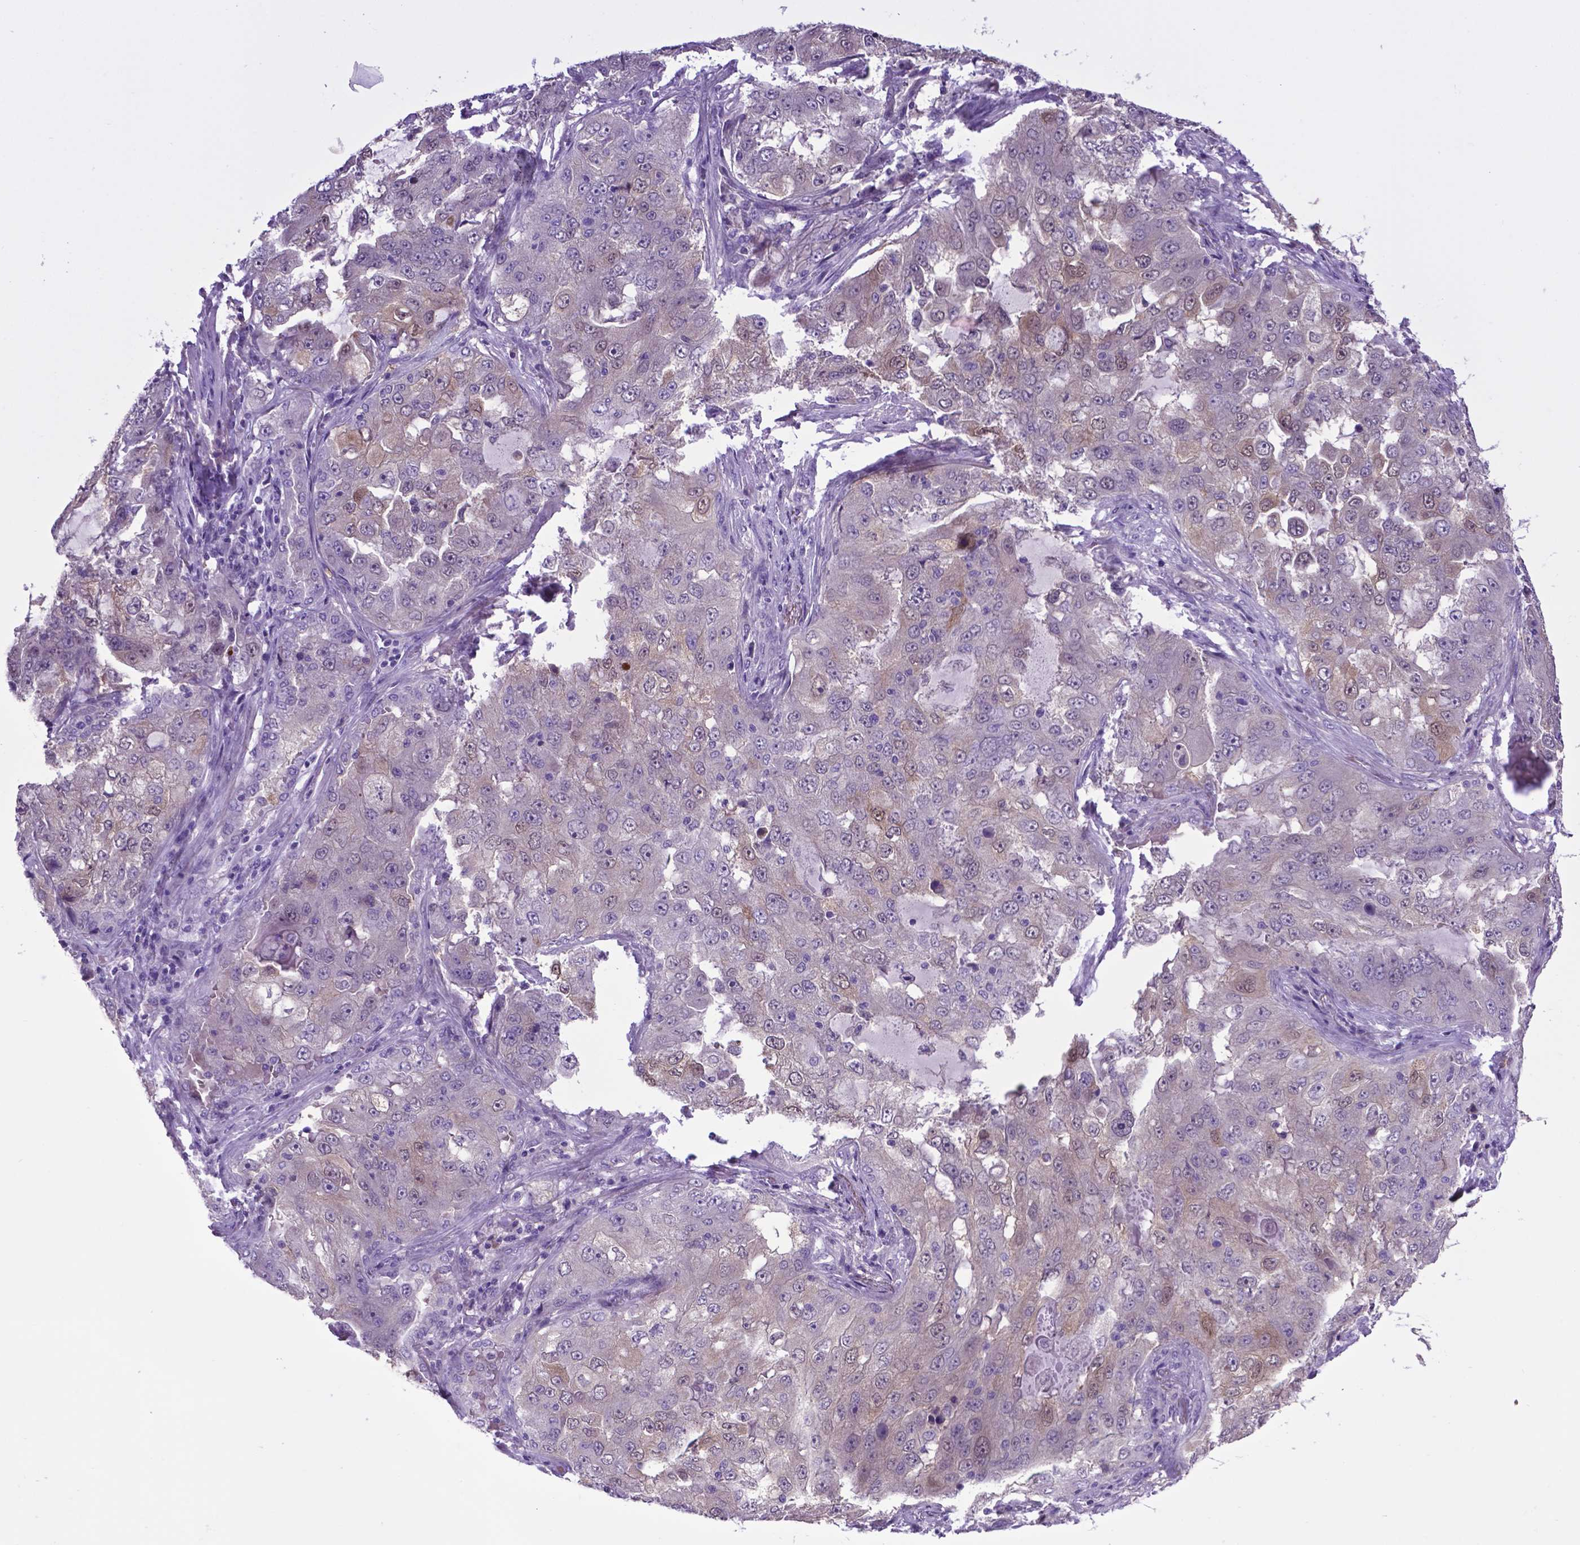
{"staining": {"intensity": "moderate", "quantity": "<25%", "location": "nuclear"}, "tissue": "lung cancer", "cell_type": "Tumor cells", "image_type": "cancer", "snomed": [{"axis": "morphology", "description": "Adenocarcinoma, NOS"}, {"axis": "topography", "description": "Lung"}], "caption": "Tumor cells display low levels of moderate nuclear positivity in approximately <25% of cells in lung cancer. (Brightfield microscopy of DAB IHC at high magnification).", "gene": "ADRA2B", "patient": {"sex": "female", "age": 61}}